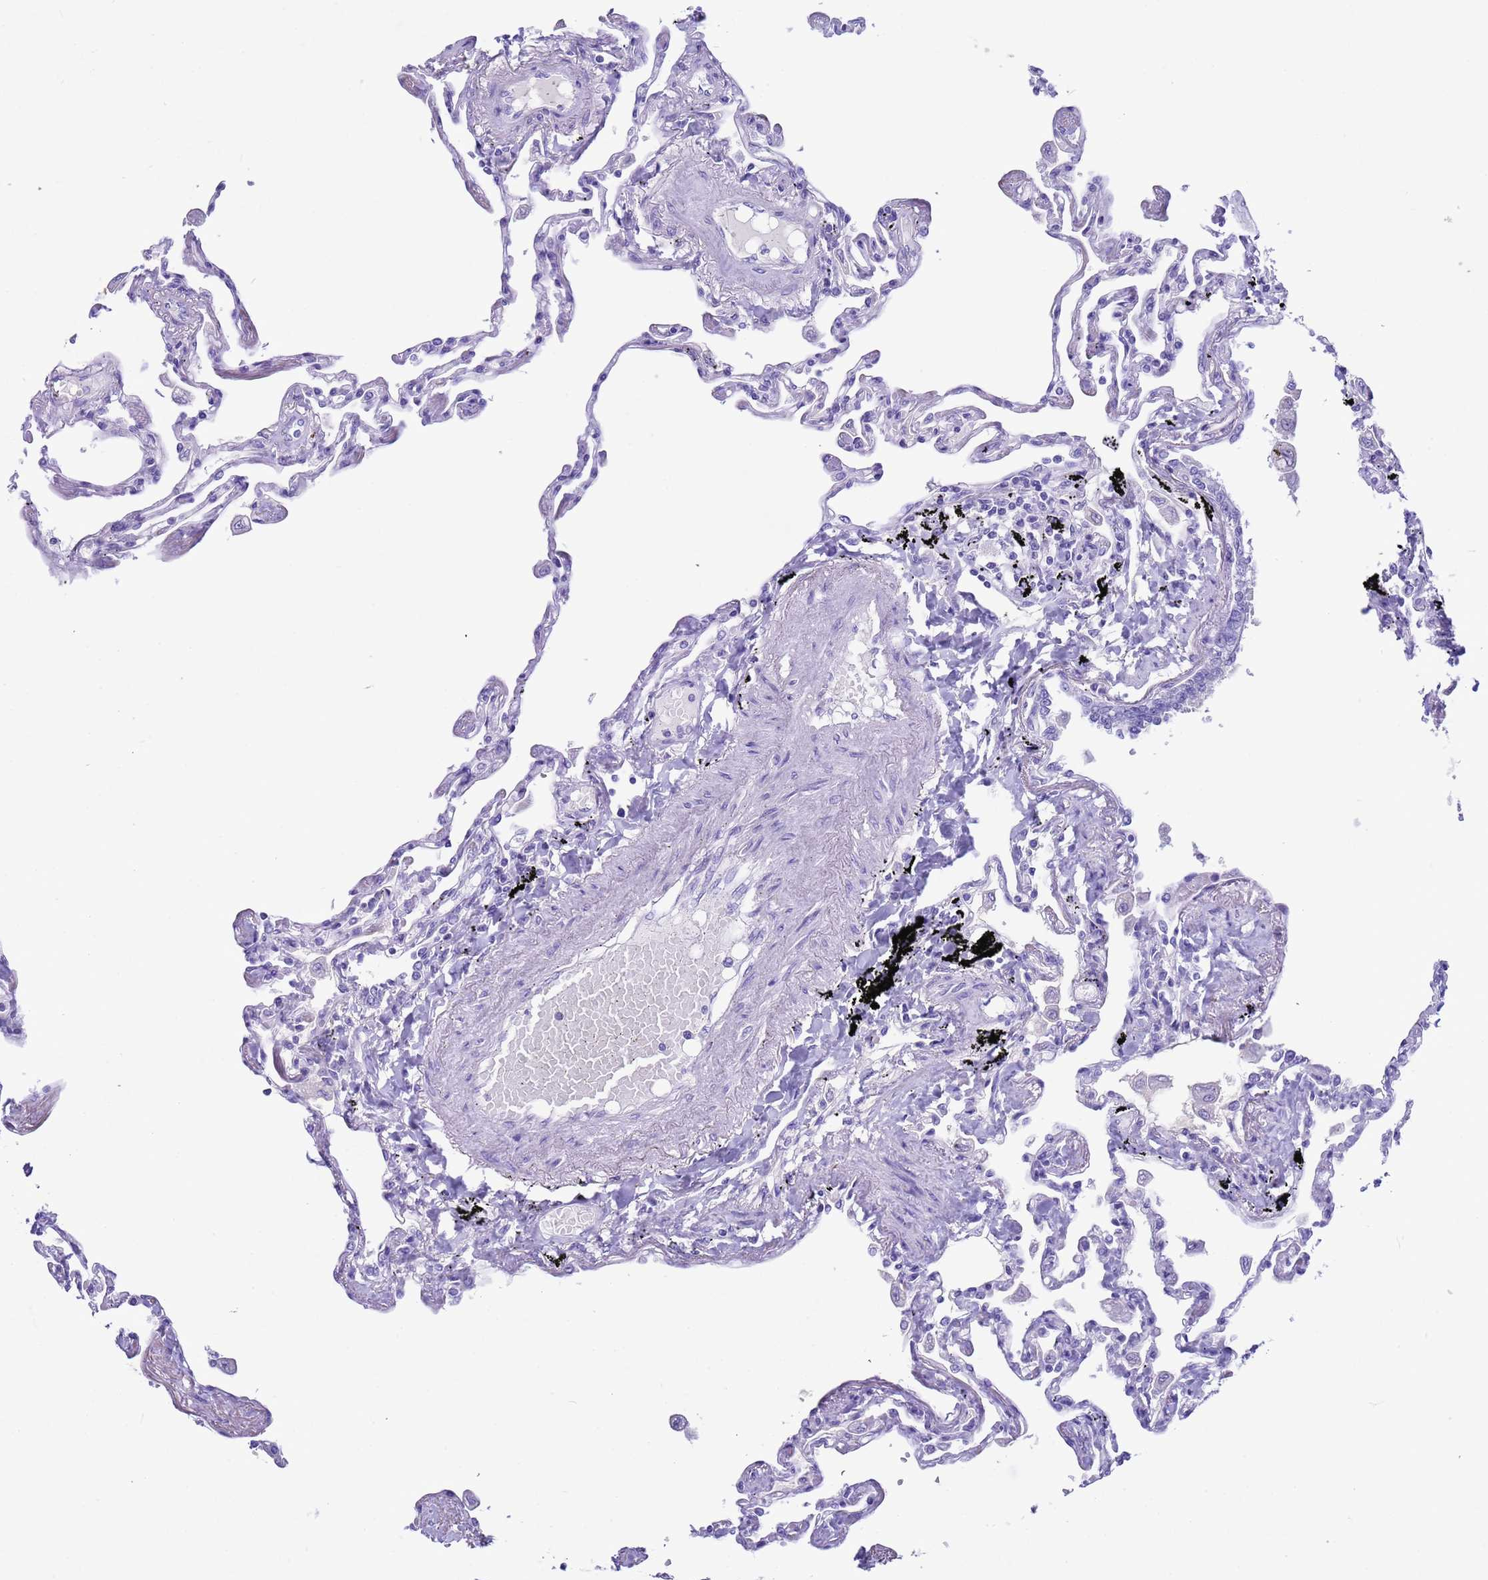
{"staining": {"intensity": "negative", "quantity": "none", "location": "none"}, "tissue": "lung", "cell_type": "Alveolar cells", "image_type": "normal", "snomed": [{"axis": "morphology", "description": "Normal tissue, NOS"}, {"axis": "topography", "description": "Lung"}], "caption": "IHC image of normal human lung stained for a protein (brown), which shows no staining in alveolar cells.", "gene": "CKM", "patient": {"sex": "female", "age": 67}}